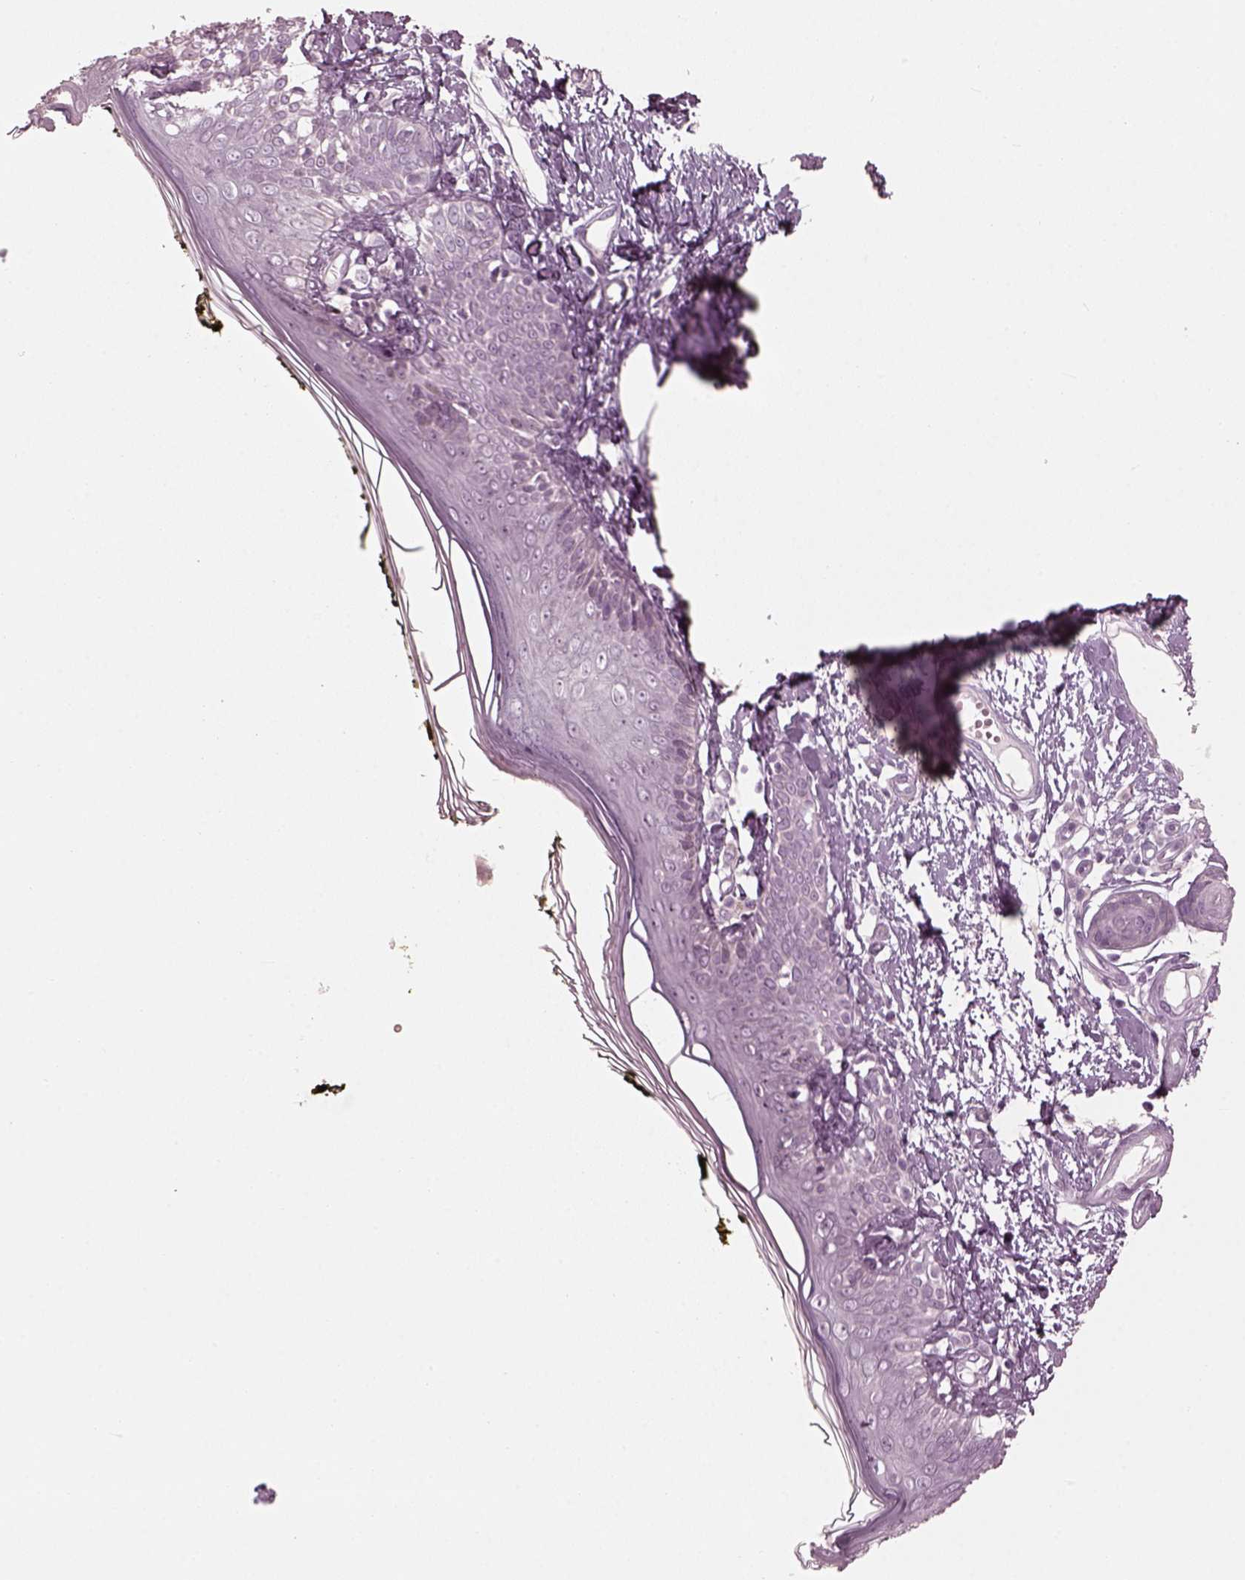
{"staining": {"intensity": "negative", "quantity": "none", "location": "none"}, "tissue": "skin", "cell_type": "Fibroblasts", "image_type": "normal", "snomed": [{"axis": "morphology", "description": "Normal tissue, NOS"}, {"axis": "topography", "description": "Skin"}], "caption": "Immunohistochemistry (IHC) histopathology image of unremarkable skin stained for a protein (brown), which exhibits no staining in fibroblasts. Nuclei are stained in blue.", "gene": "SAXO2", "patient": {"sex": "male", "age": 76}}